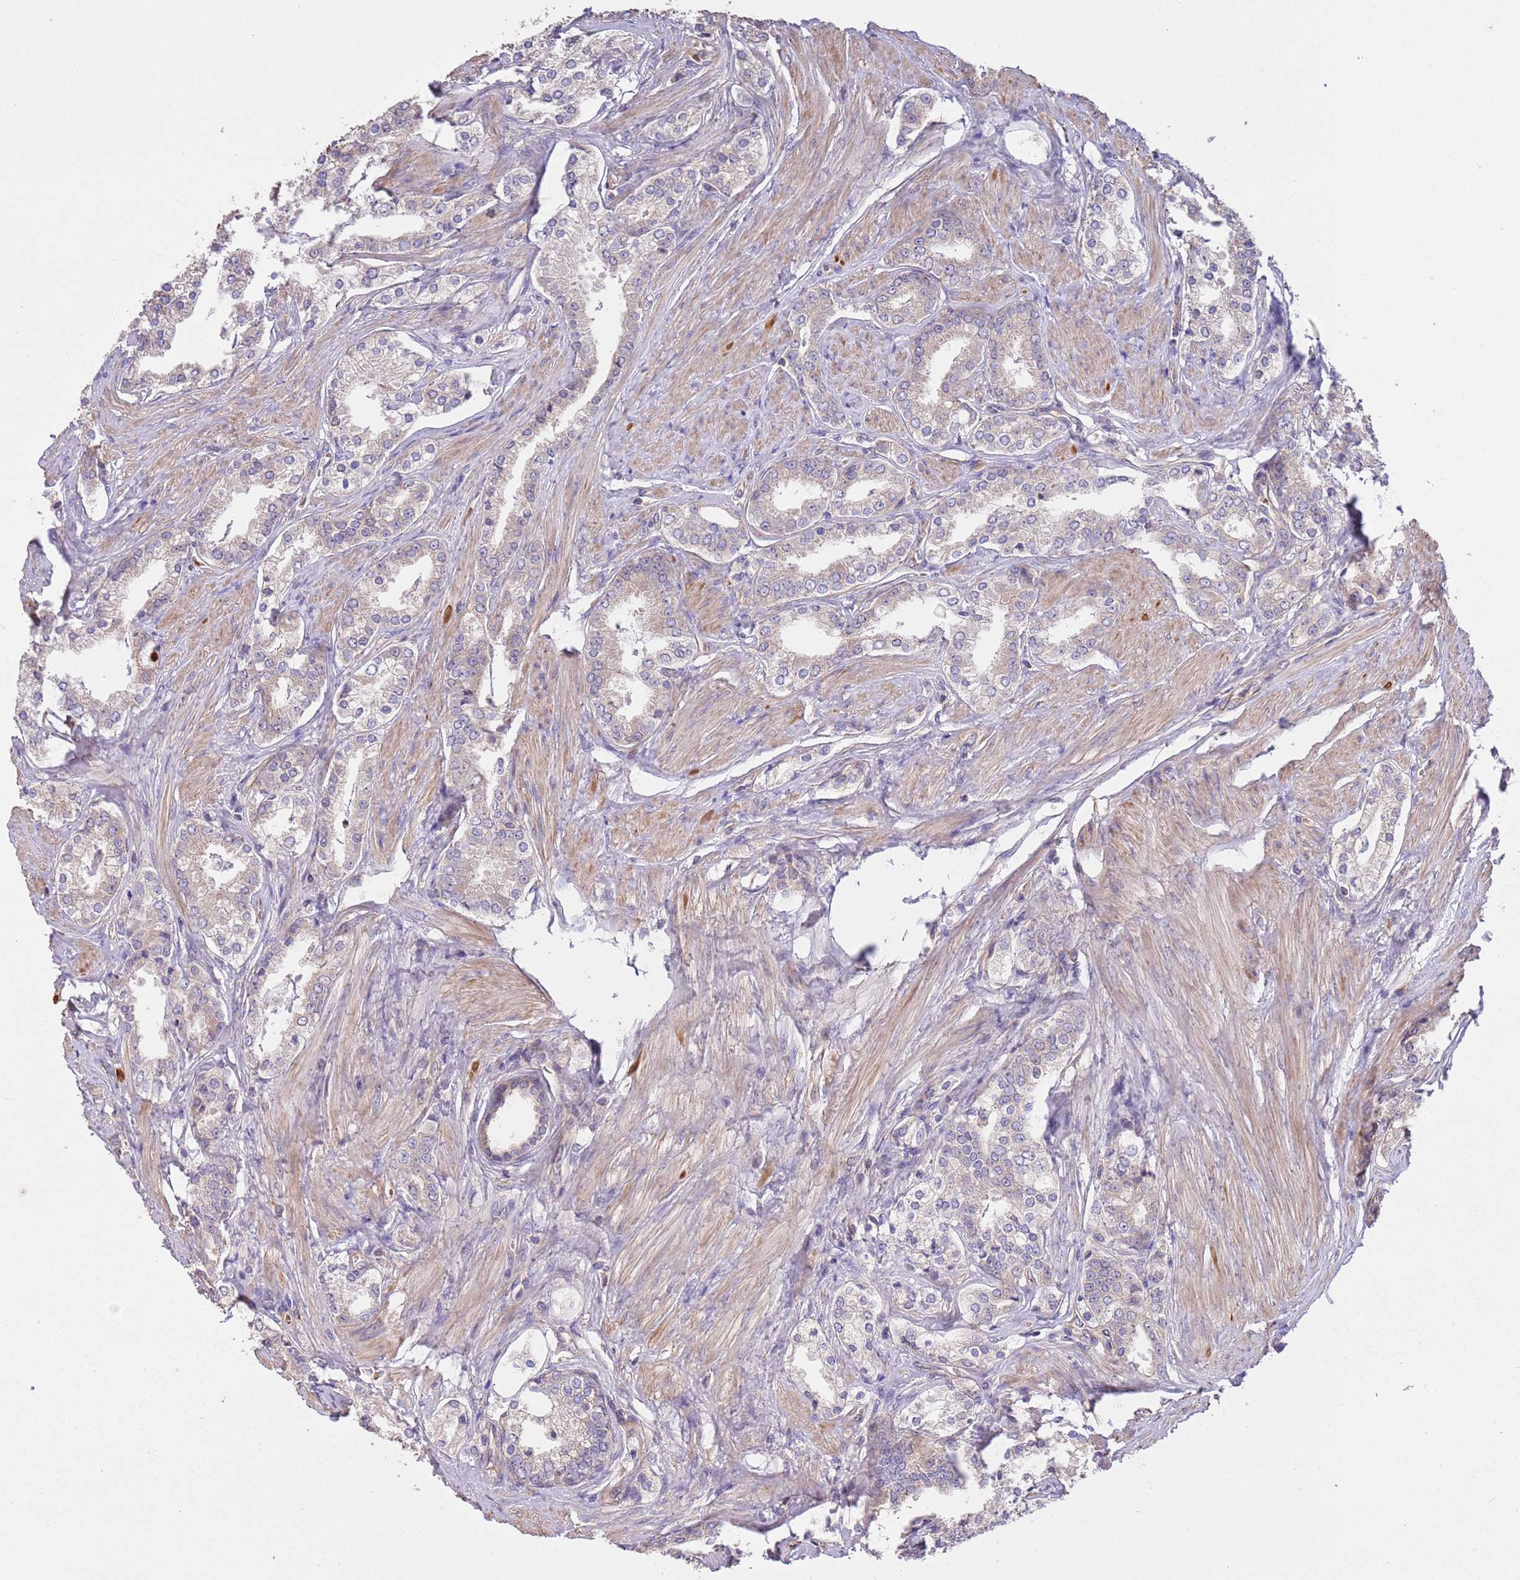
{"staining": {"intensity": "weak", "quantity": "<25%", "location": "cytoplasmic/membranous"}, "tissue": "prostate cancer", "cell_type": "Tumor cells", "image_type": "cancer", "snomed": [{"axis": "morphology", "description": "Adenocarcinoma, High grade"}, {"axis": "topography", "description": "Prostate"}], "caption": "High power microscopy image of an IHC photomicrograph of prostate cancer (high-grade adenocarcinoma), revealing no significant staining in tumor cells.", "gene": "FAM89B", "patient": {"sex": "male", "age": 71}}